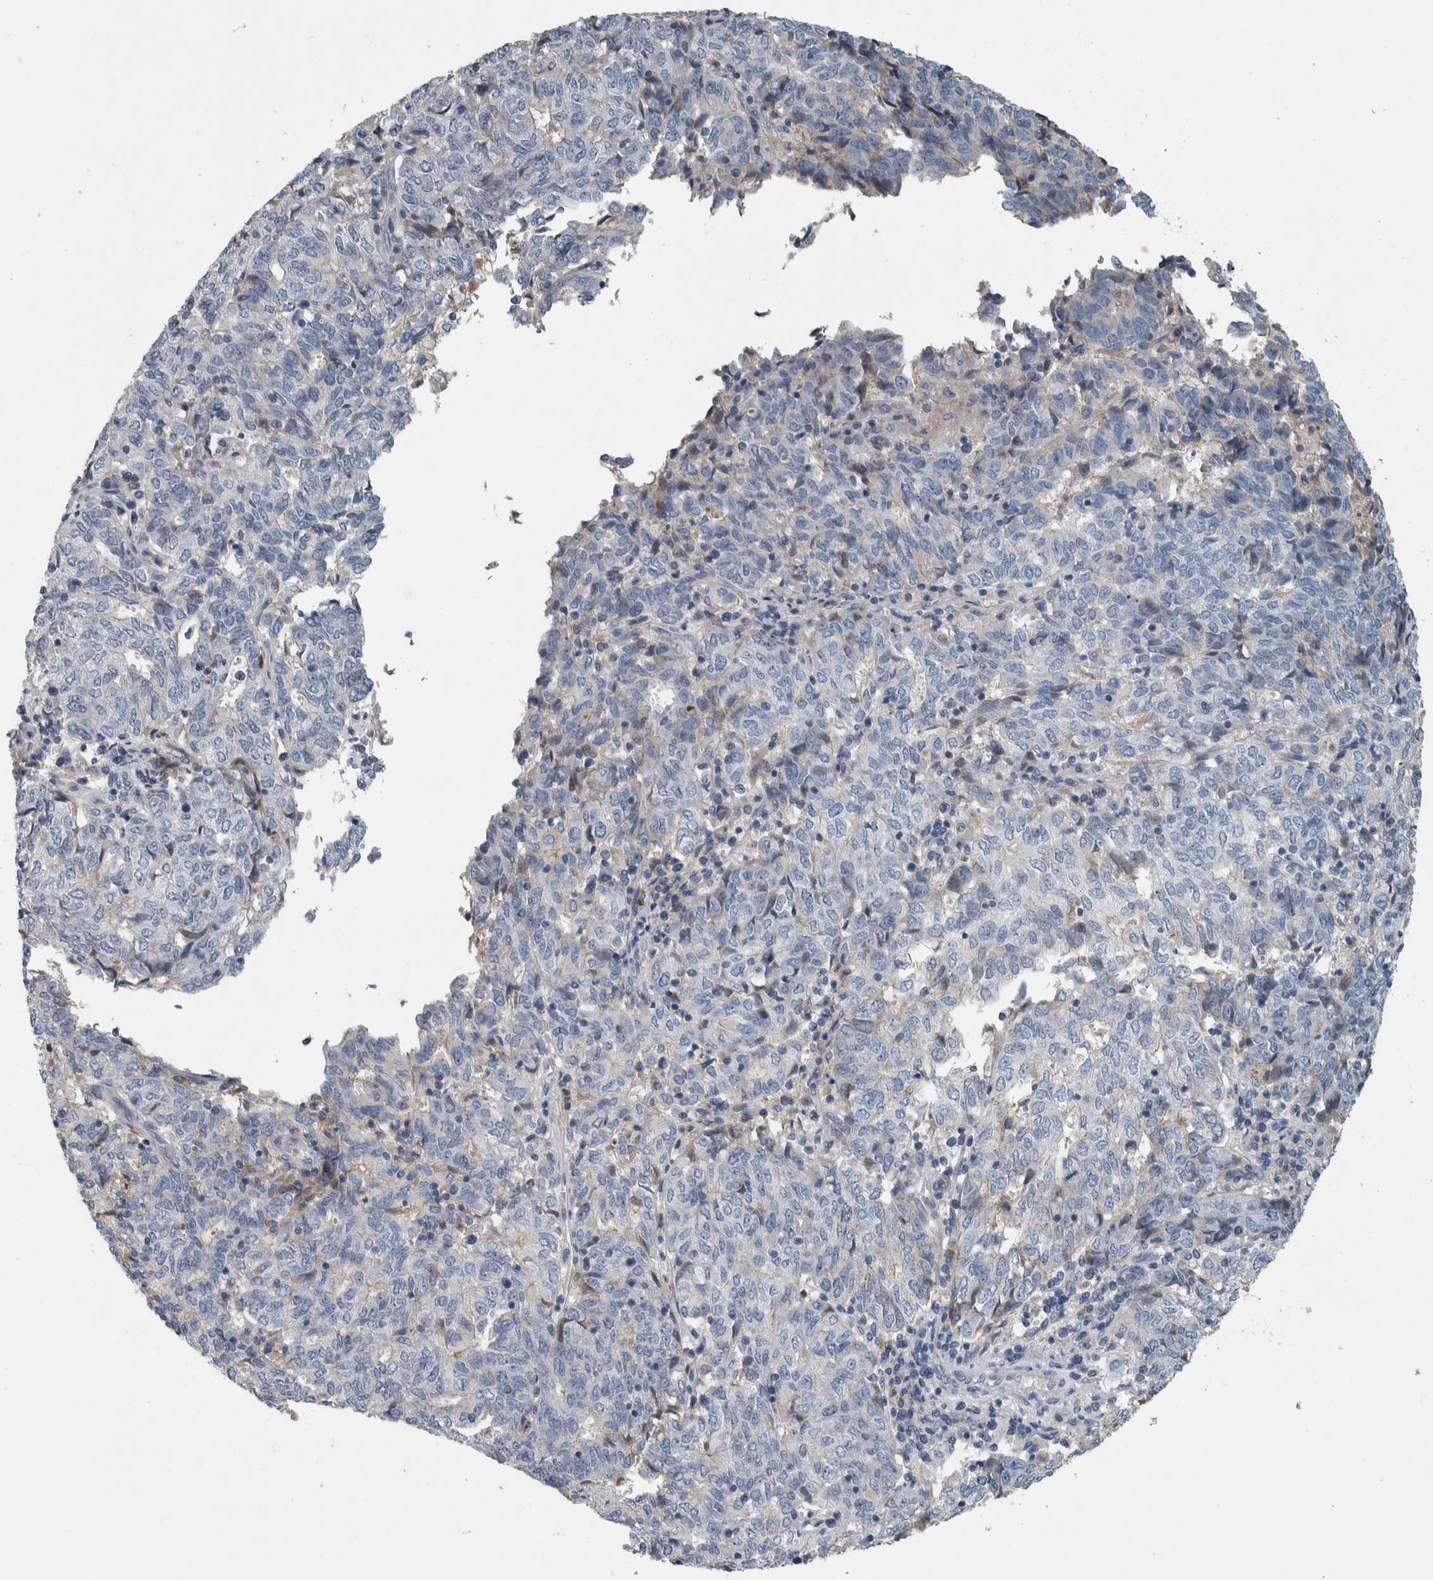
{"staining": {"intensity": "negative", "quantity": "none", "location": "none"}, "tissue": "endometrial cancer", "cell_type": "Tumor cells", "image_type": "cancer", "snomed": [{"axis": "morphology", "description": "Adenocarcinoma, NOS"}, {"axis": "topography", "description": "Endometrium"}], "caption": "Endometrial adenocarcinoma was stained to show a protein in brown. There is no significant expression in tumor cells.", "gene": "SERPINC1", "patient": {"sex": "female", "age": 80}}